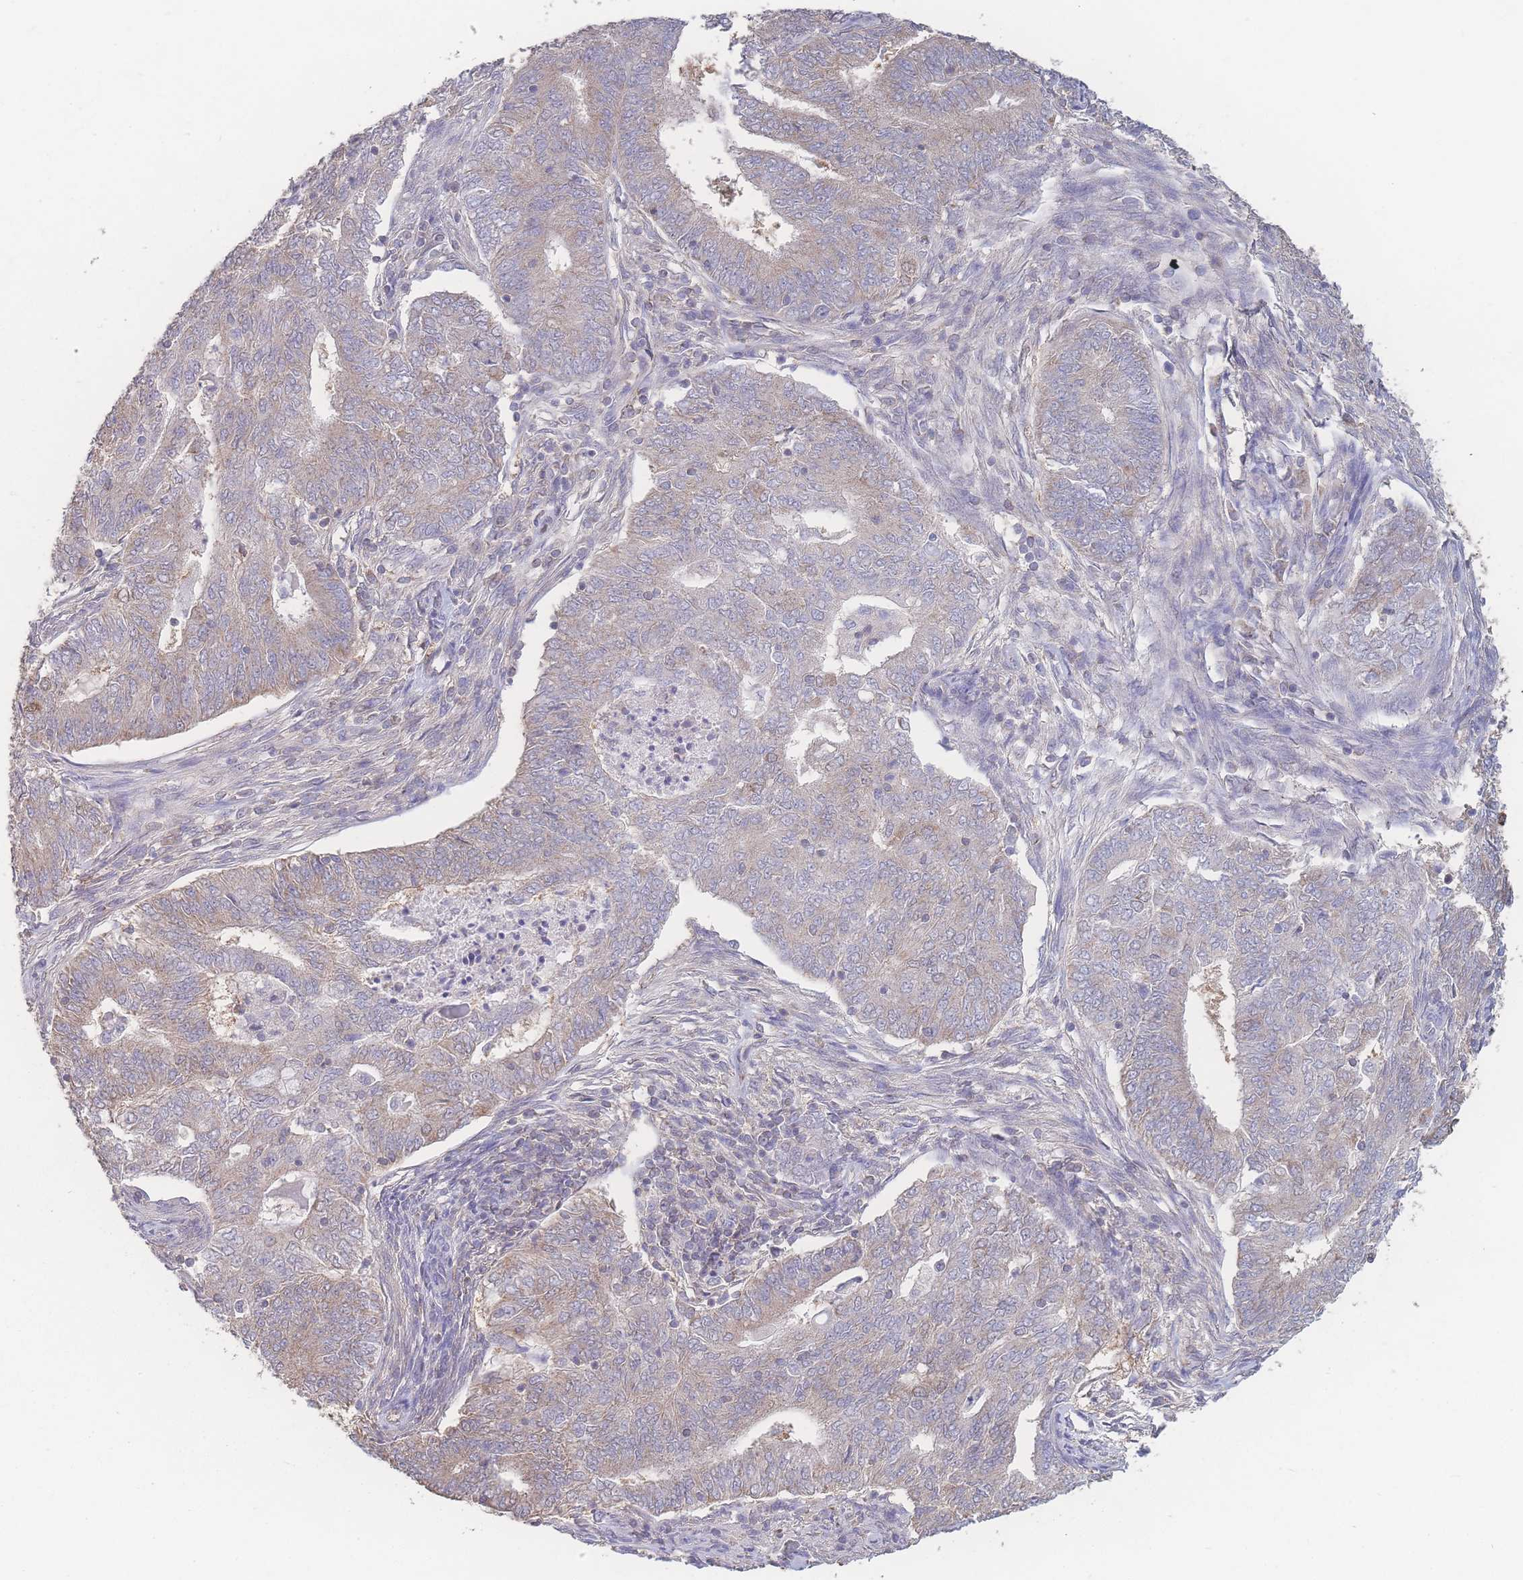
{"staining": {"intensity": "weak", "quantity": "25%-75%", "location": "cytoplasmic/membranous"}, "tissue": "endometrial cancer", "cell_type": "Tumor cells", "image_type": "cancer", "snomed": [{"axis": "morphology", "description": "Adenocarcinoma, NOS"}, {"axis": "topography", "description": "Endometrium"}], "caption": "Protein expression analysis of human adenocarcinoma (endometrial) reveals weak cytoplasmic/membranous staining in about 25%-75% of tumor cells. (brown staining indicates protein expression, while blue staining denotes nuclei).", "gene": "GIPR", "patient": {"sex": "female", "age": 62}}